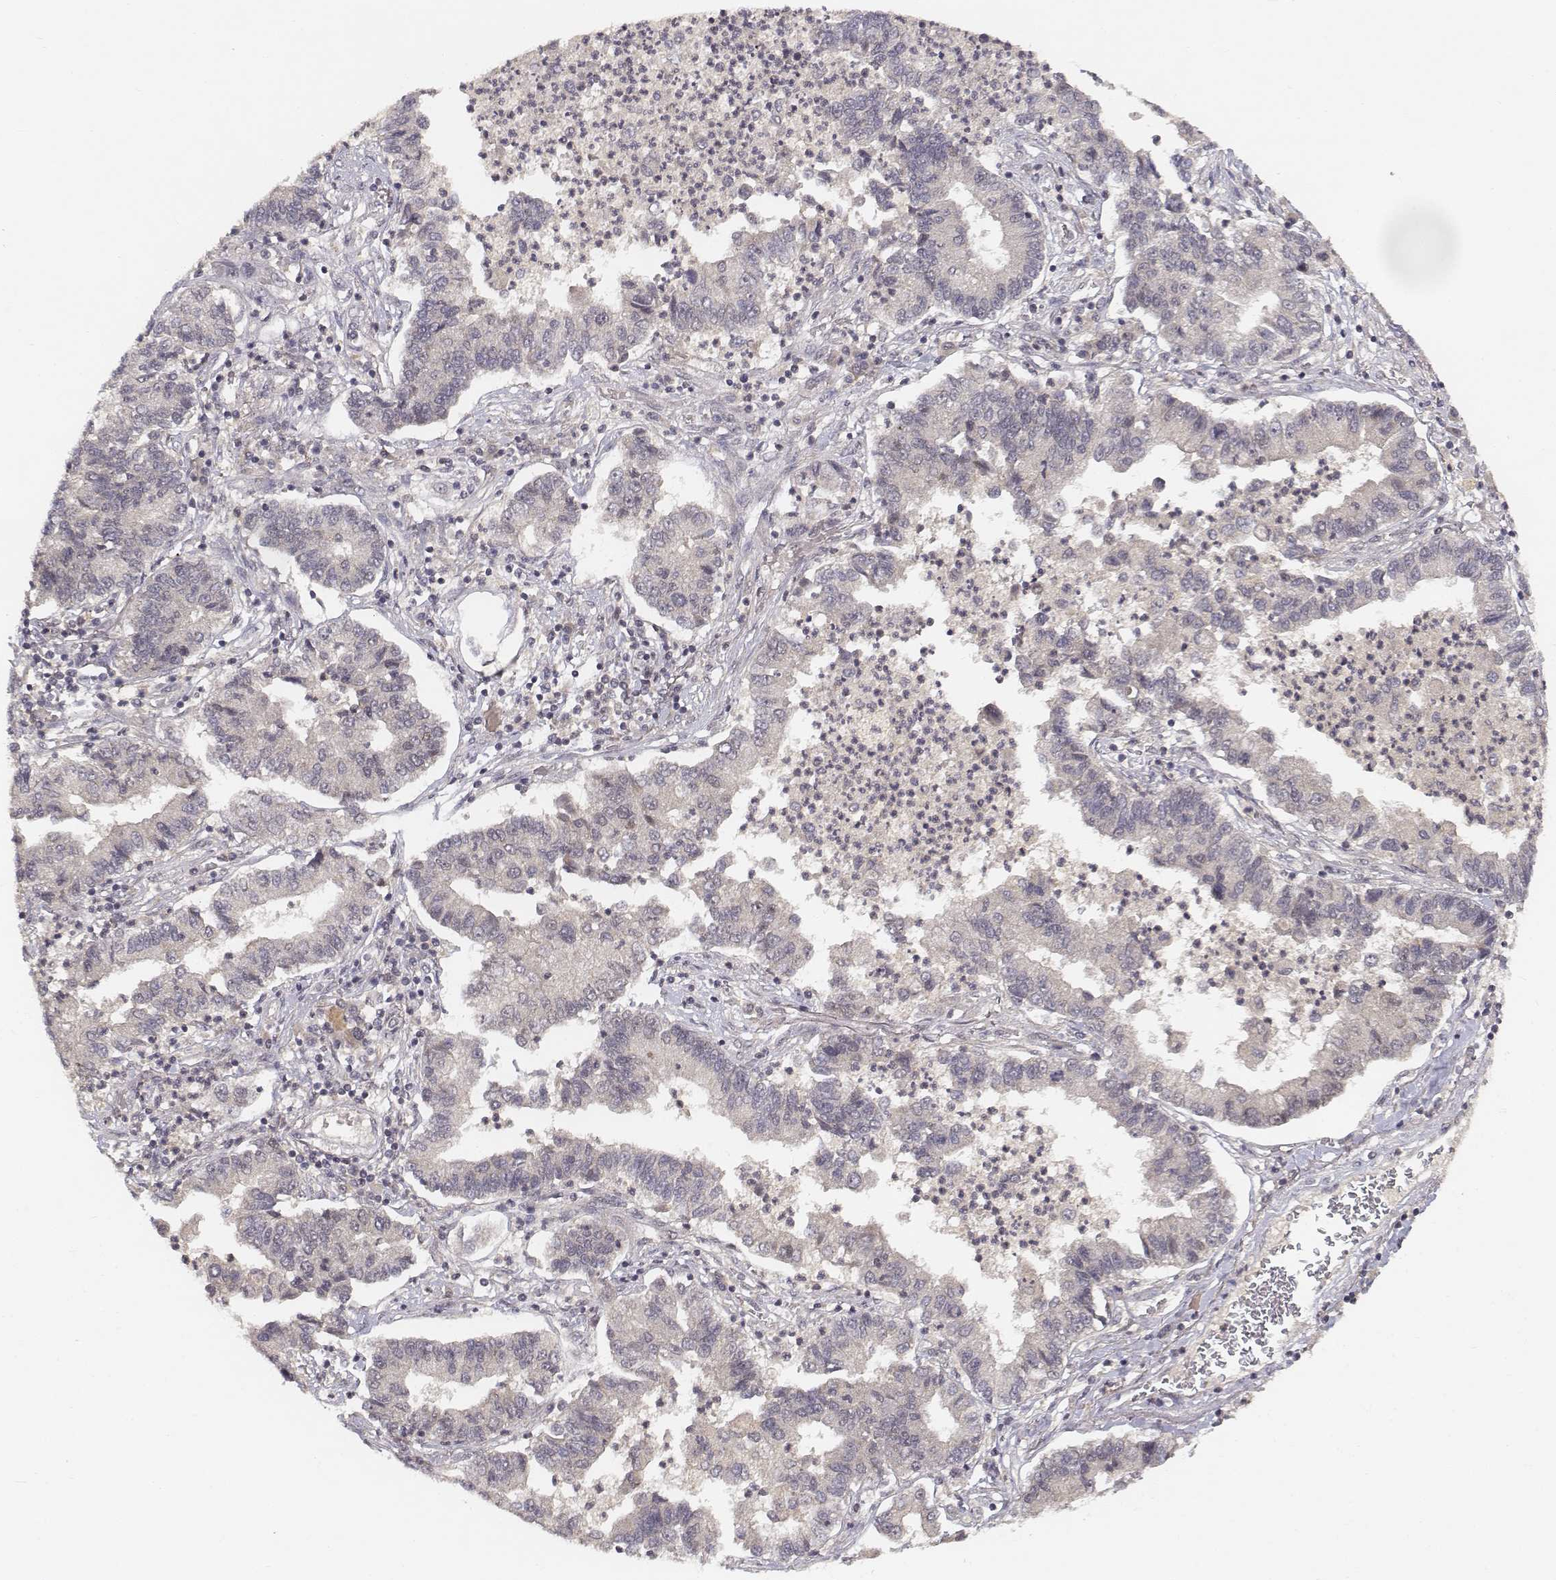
{"staining": {"intensity": "negative", "quantity": "none", "location": "none"}, "tissue": "lung cancer", "cell_type": "Tumor cells", "image_type": "cancer", "snomed": [{"axis": "morphology", "description": "Adenocarcinoma, NOS"}, {"axis": "topography", "description": "Lung"}], "caption": "Immunohistochemistry (IHC) photomicrograph of human lung cancer stained for a protein (brown), which demonstrates no positivity in tumor cells. (DAB immunohistochemistry, high magnification).", "gene": "FANCD2", "patient": {"sex": "female", "age": 57}}